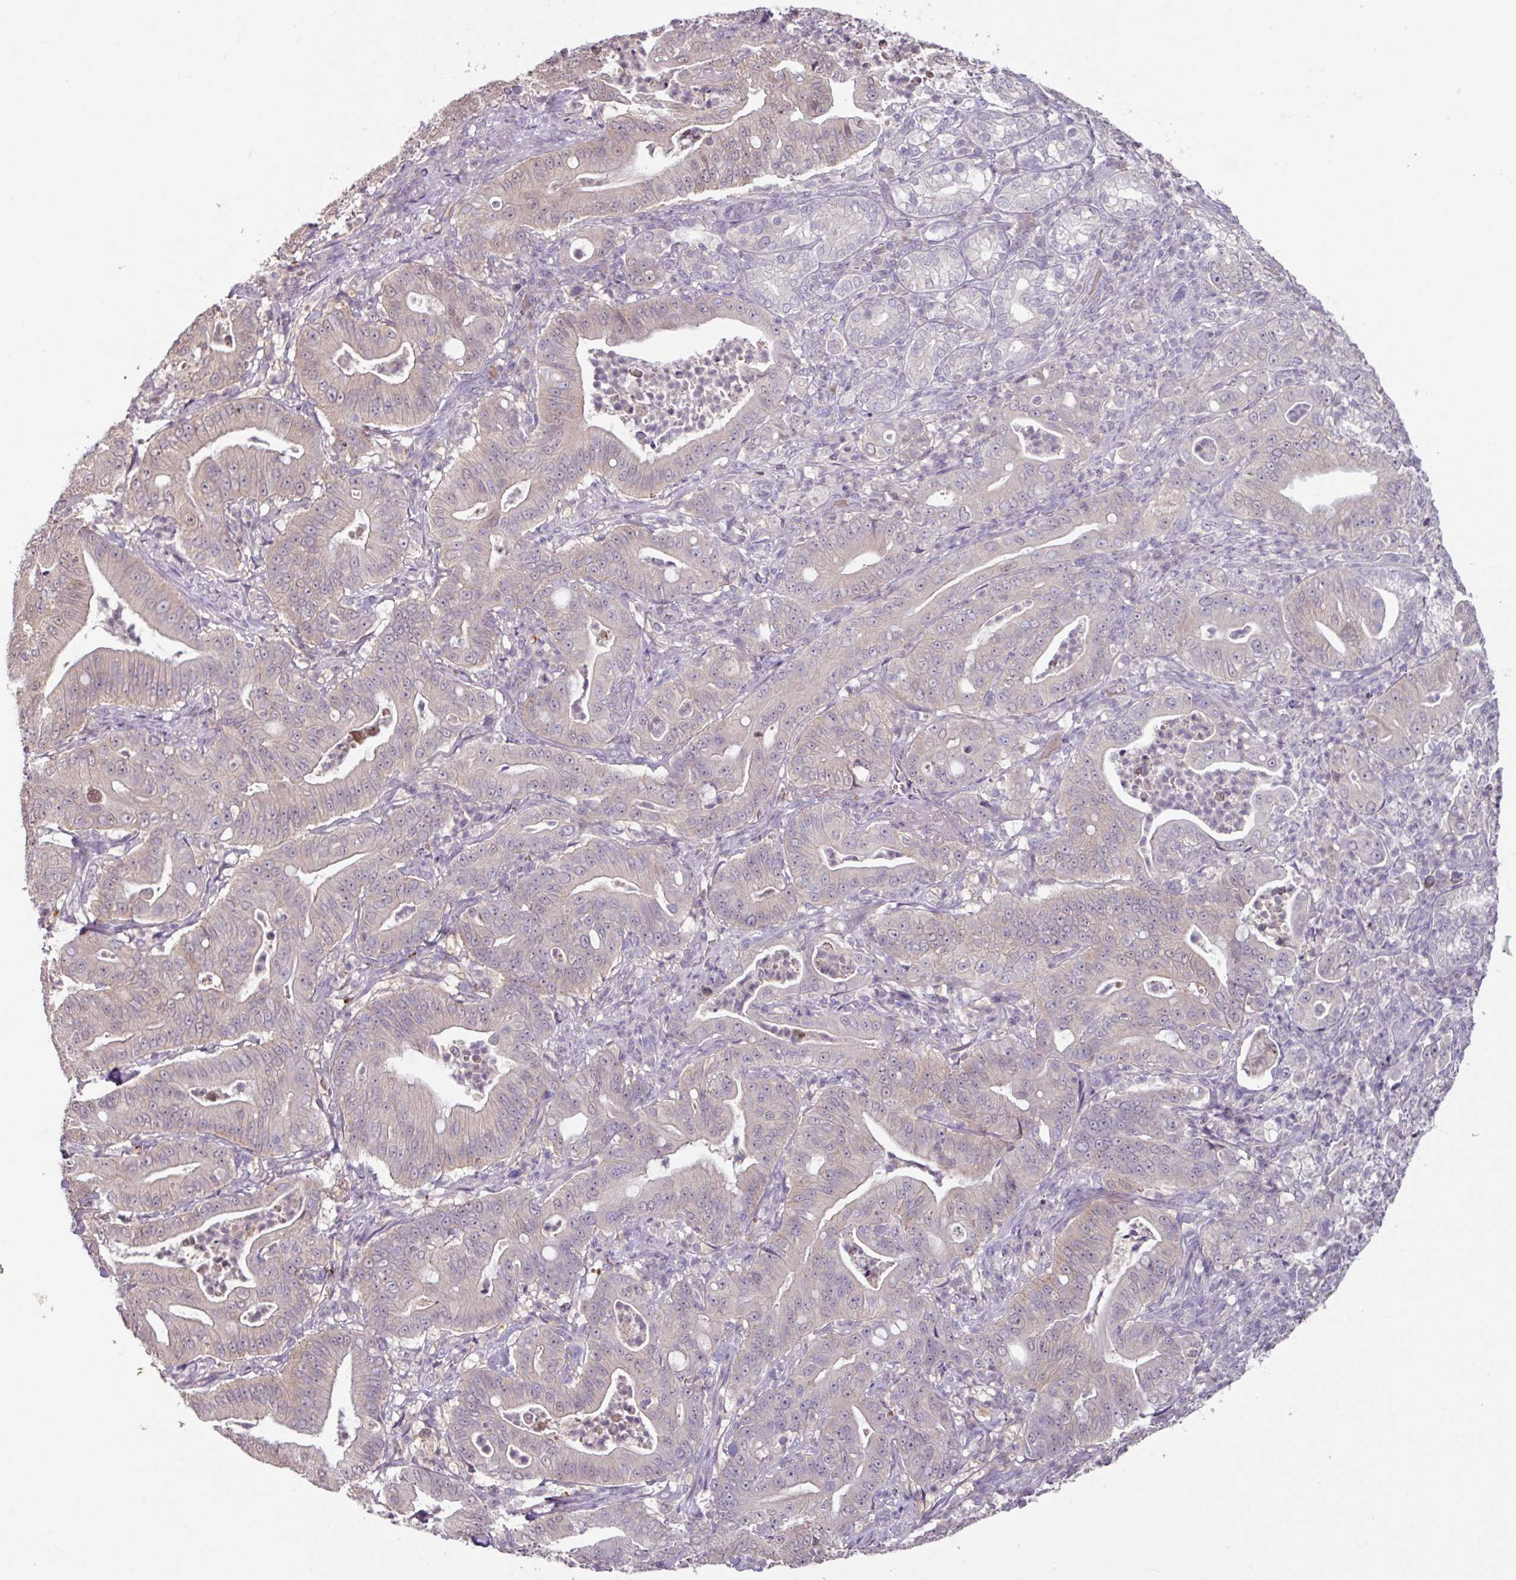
{"staining": {"intensity": "negative", "quantity": "none", "location": "none"}, "tissue": "pancreatic cancer", "cell_type": "Tumor cells", "image_type": "cancer", "snomed": [{"axis": "morphology", "description": "Adenocarcinoma, NOS"}, {"axis": "topography", "description": "Pancreas"}], "caption": "Pancreatic cancer was stained to show a protein in brown. There is no significant expression in tumor cells.", "gene": "SLC5A10", "patient": {"sex": "male", "age": 71}}